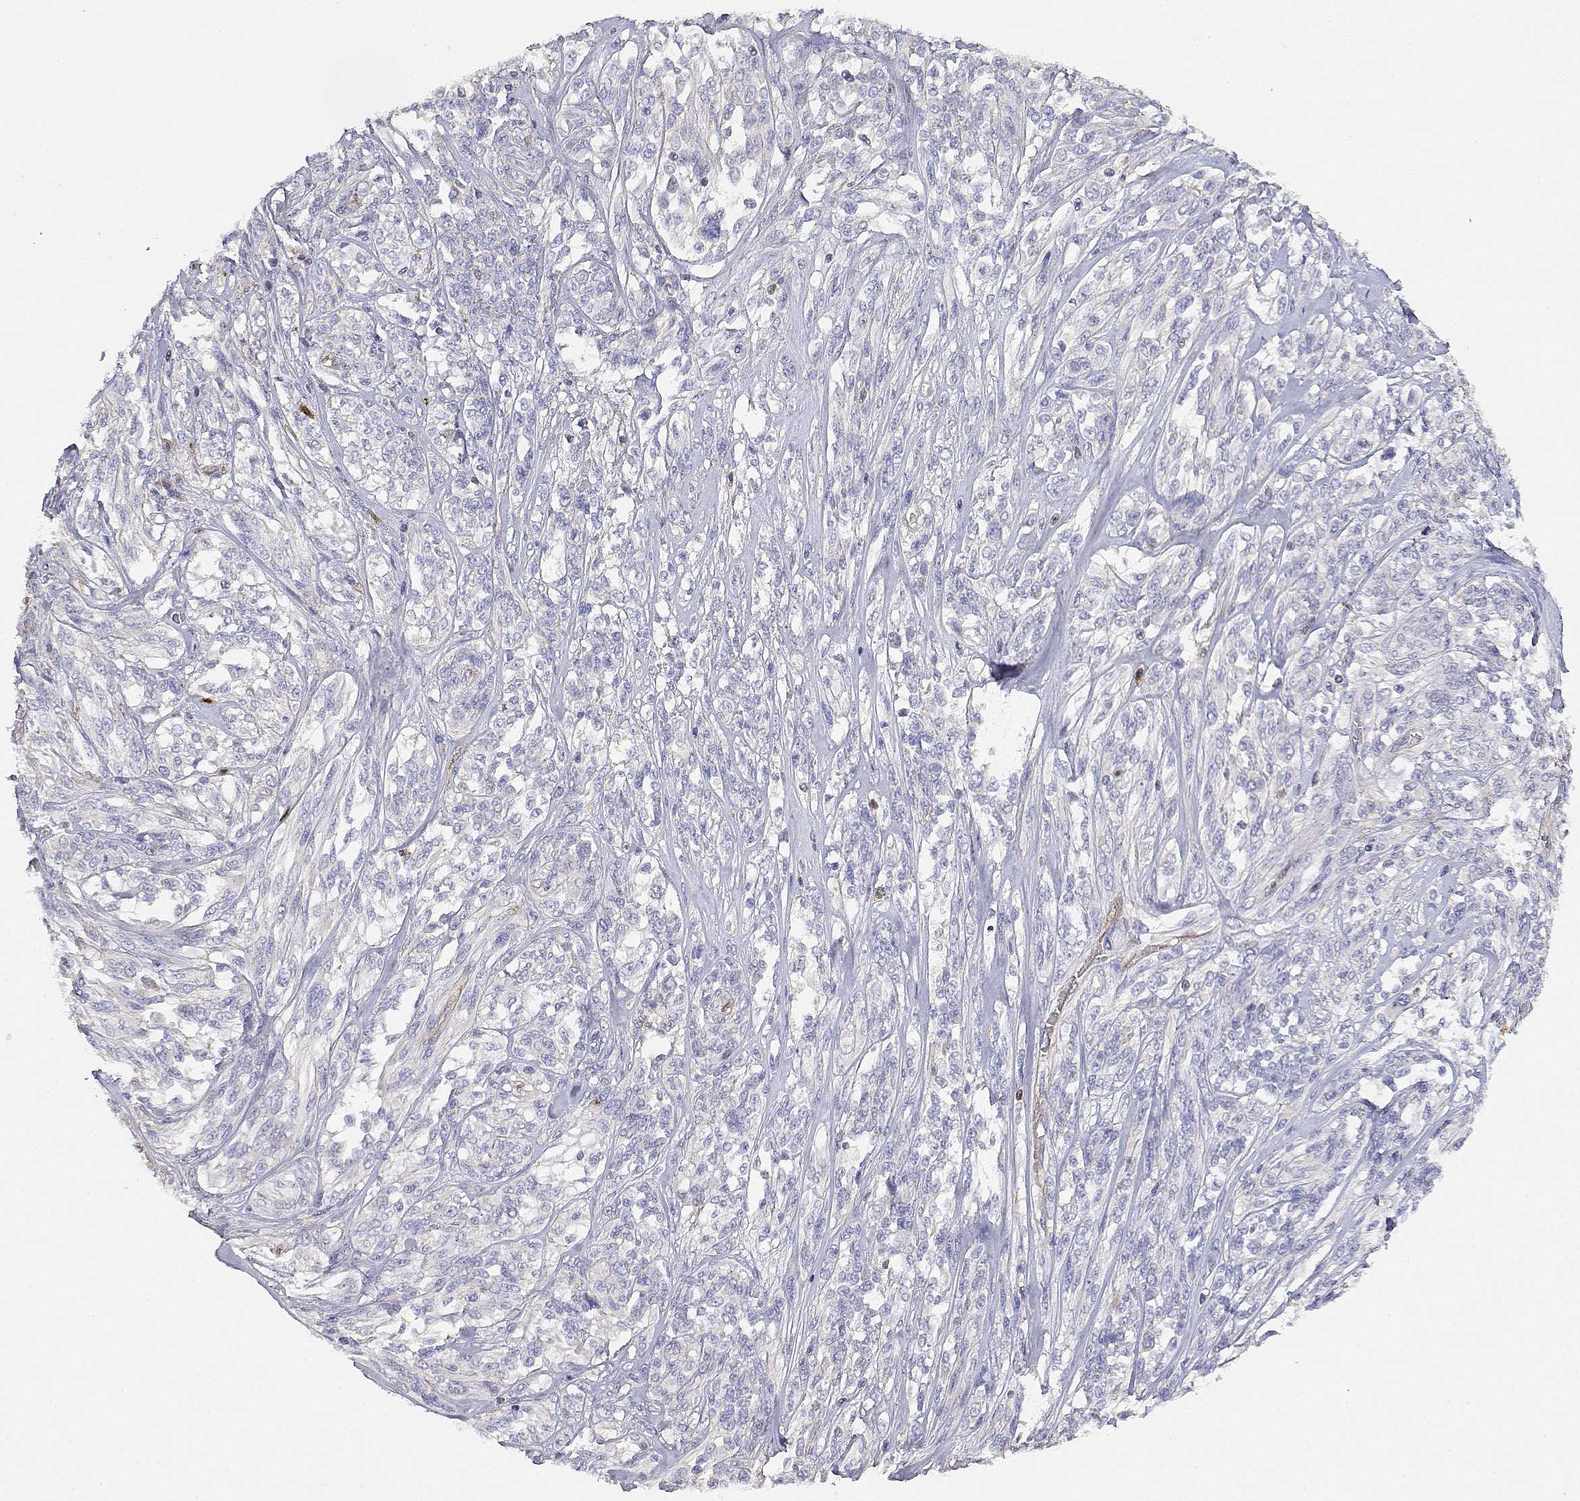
{"staining": {"intensity": "negative", "quantity": "none", "location": "none"}, "tissue": "melanoma", "cell_type": "Tumor cells", "image_type": "cancer", "snomed": [{"axis": "morphology", "description": "Malignant melanoma, NOS"}, {"axis": "topography", "description": "Skin"}], "caption": "Image shows no significant protein expression in tumor cells of malignant melanoma.", "gene": "ADA", "patient": {"sex": "female", "age": 91}}